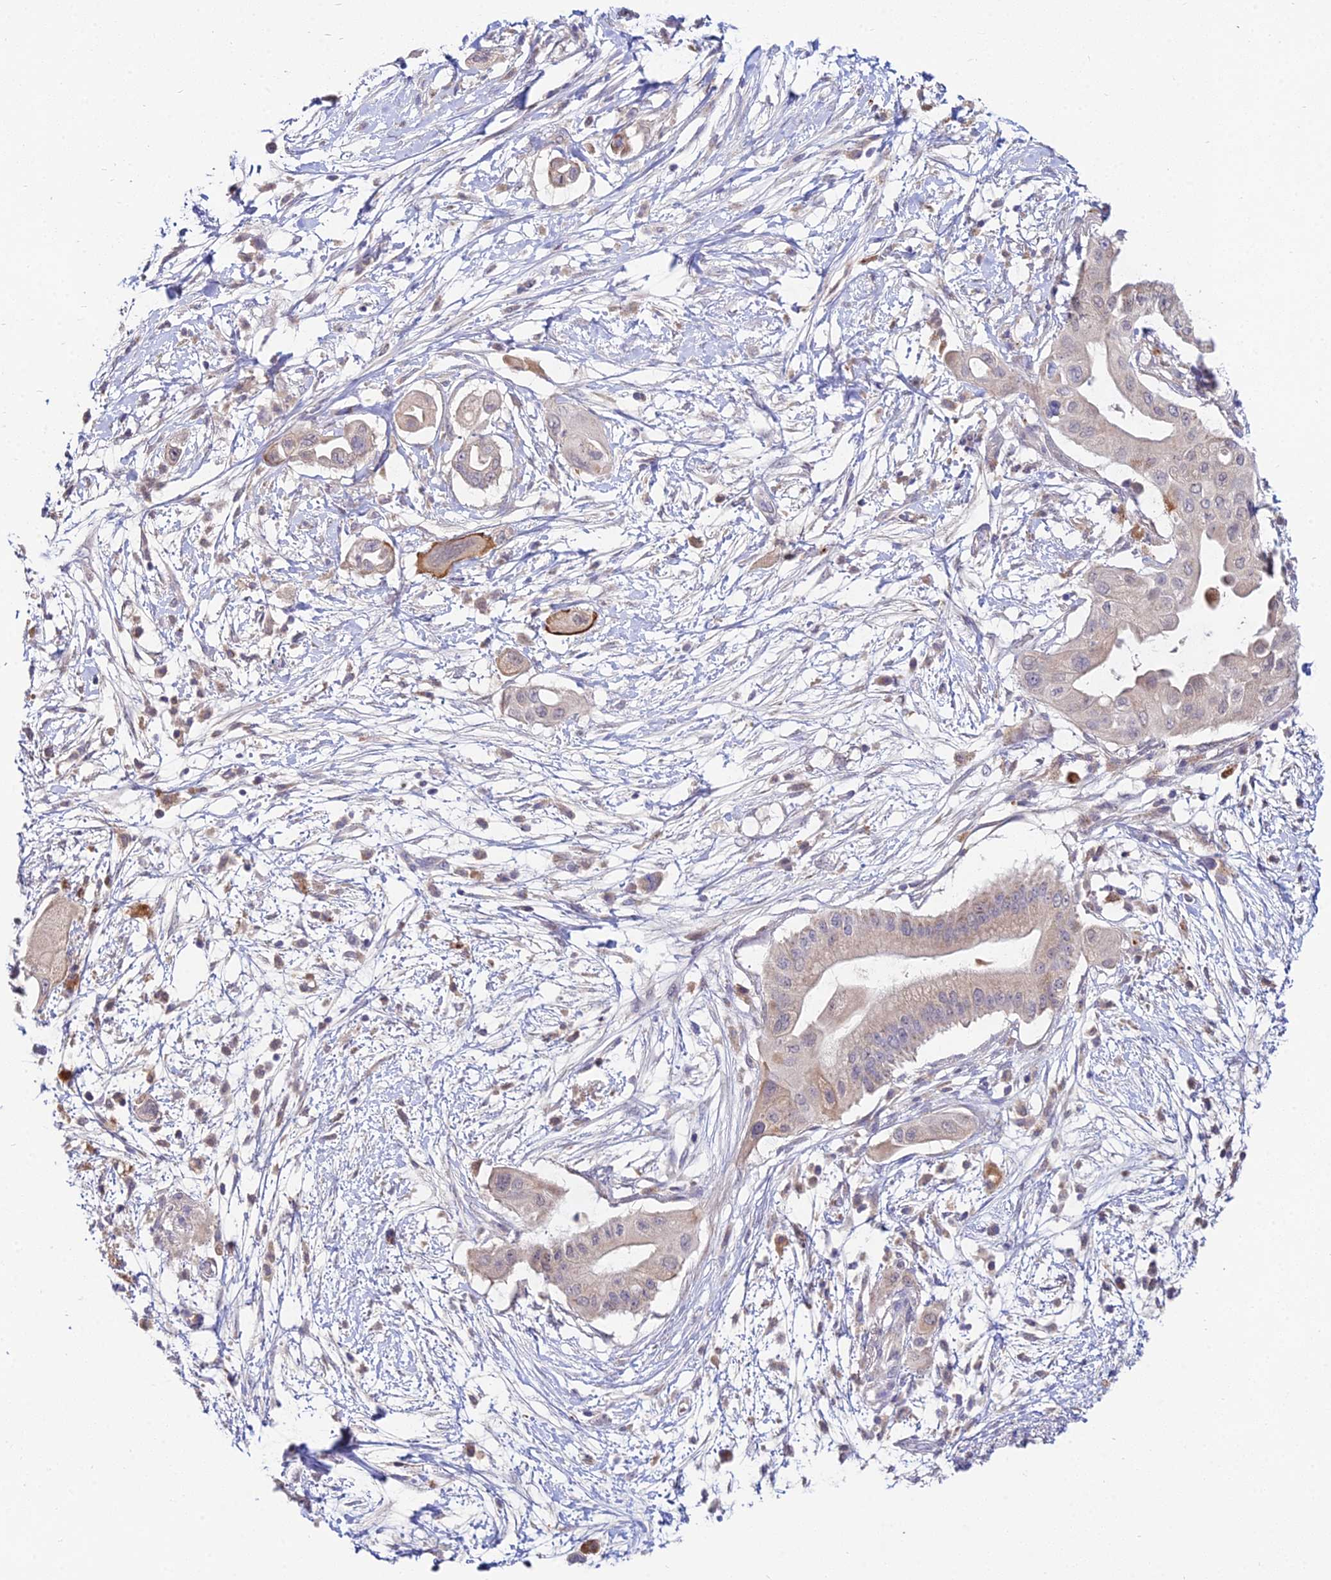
{"staining": {"intensity": "weak", "quantity": "<25%", "location": "cytoplasmic/membranous"}, "tissue": "pancreatic cancer", "cell_type": "Tumor cells", "image_type": "cancer", "snomed": [{"axis": "morphology", "description": "Adenocarcinoma, NOS"}, {"axis": "topography", "description": "Pancreas"}], "caption": "Micrograph shows no protein expression in tumor cells of pancreatic cancer (adenocarcinoma) tissue. (DAB immunohistochemistry with hematoxylin counter stain).", "gene": "WDR43", "patient": {"sex": "male", "age": 68}}